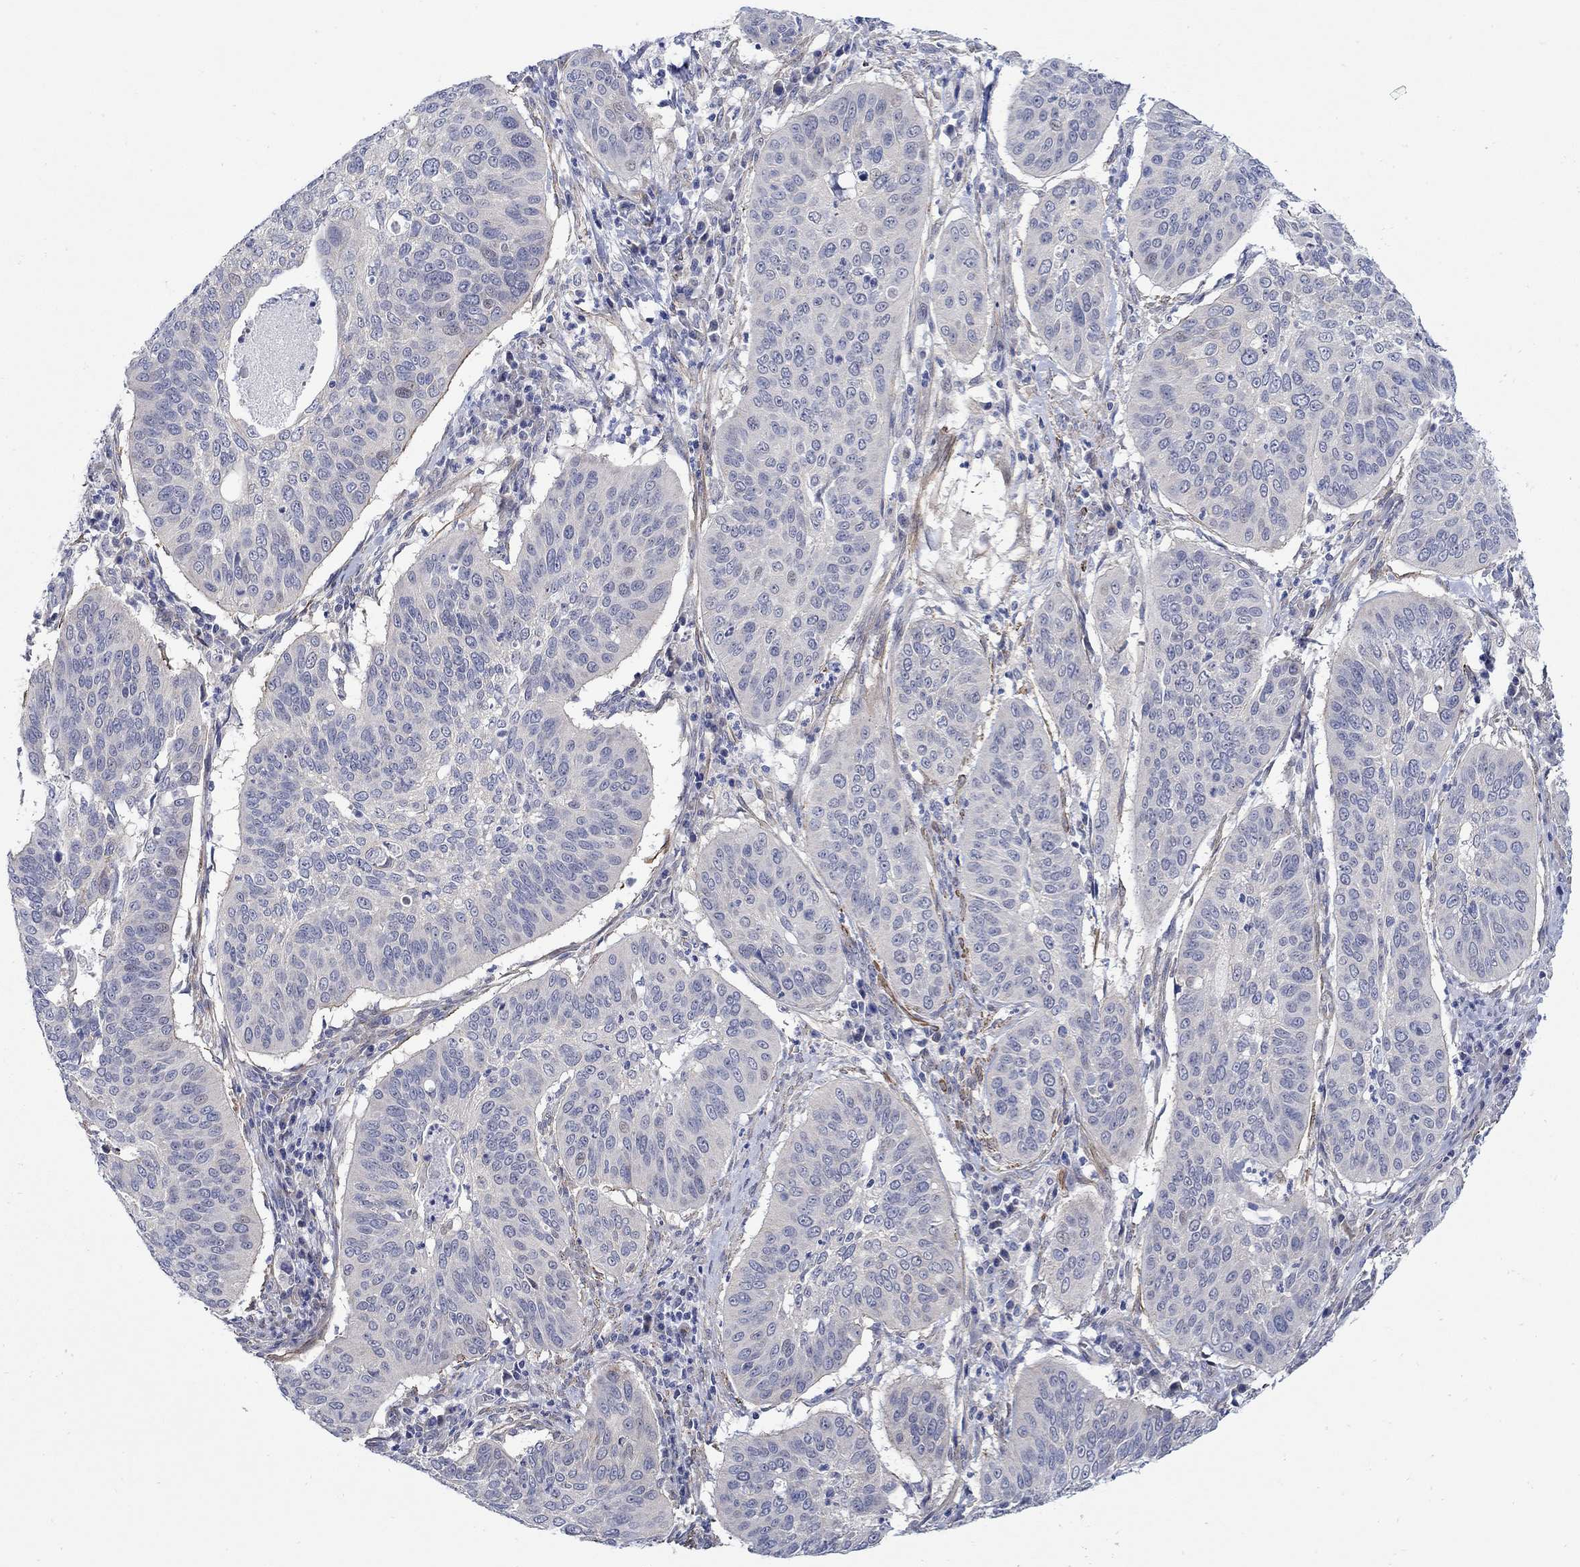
{"staining": {"intensity": "weak", "quantity": "<25%", "location": "cytoplasmic/membranous"}, "tissue": "cervical cancer", "cell_type": "Tumor cells", "image_type": "cancer", "snomed": [{"axis": "morphology", "description": "Normal tissue, NOS"}, {"axis": "morphology", "description": "Squamous cell carcinoma, NOS"}, {"axis": "topography", "description": "Cervix"}], "caption": "This is an immunohistochemistry (IHC) image of cervical squamous cell carcinoma. There is no staining in tumor cells.", "gene": "SCN7A", "patient": {"sex": "female", "age": 39}}